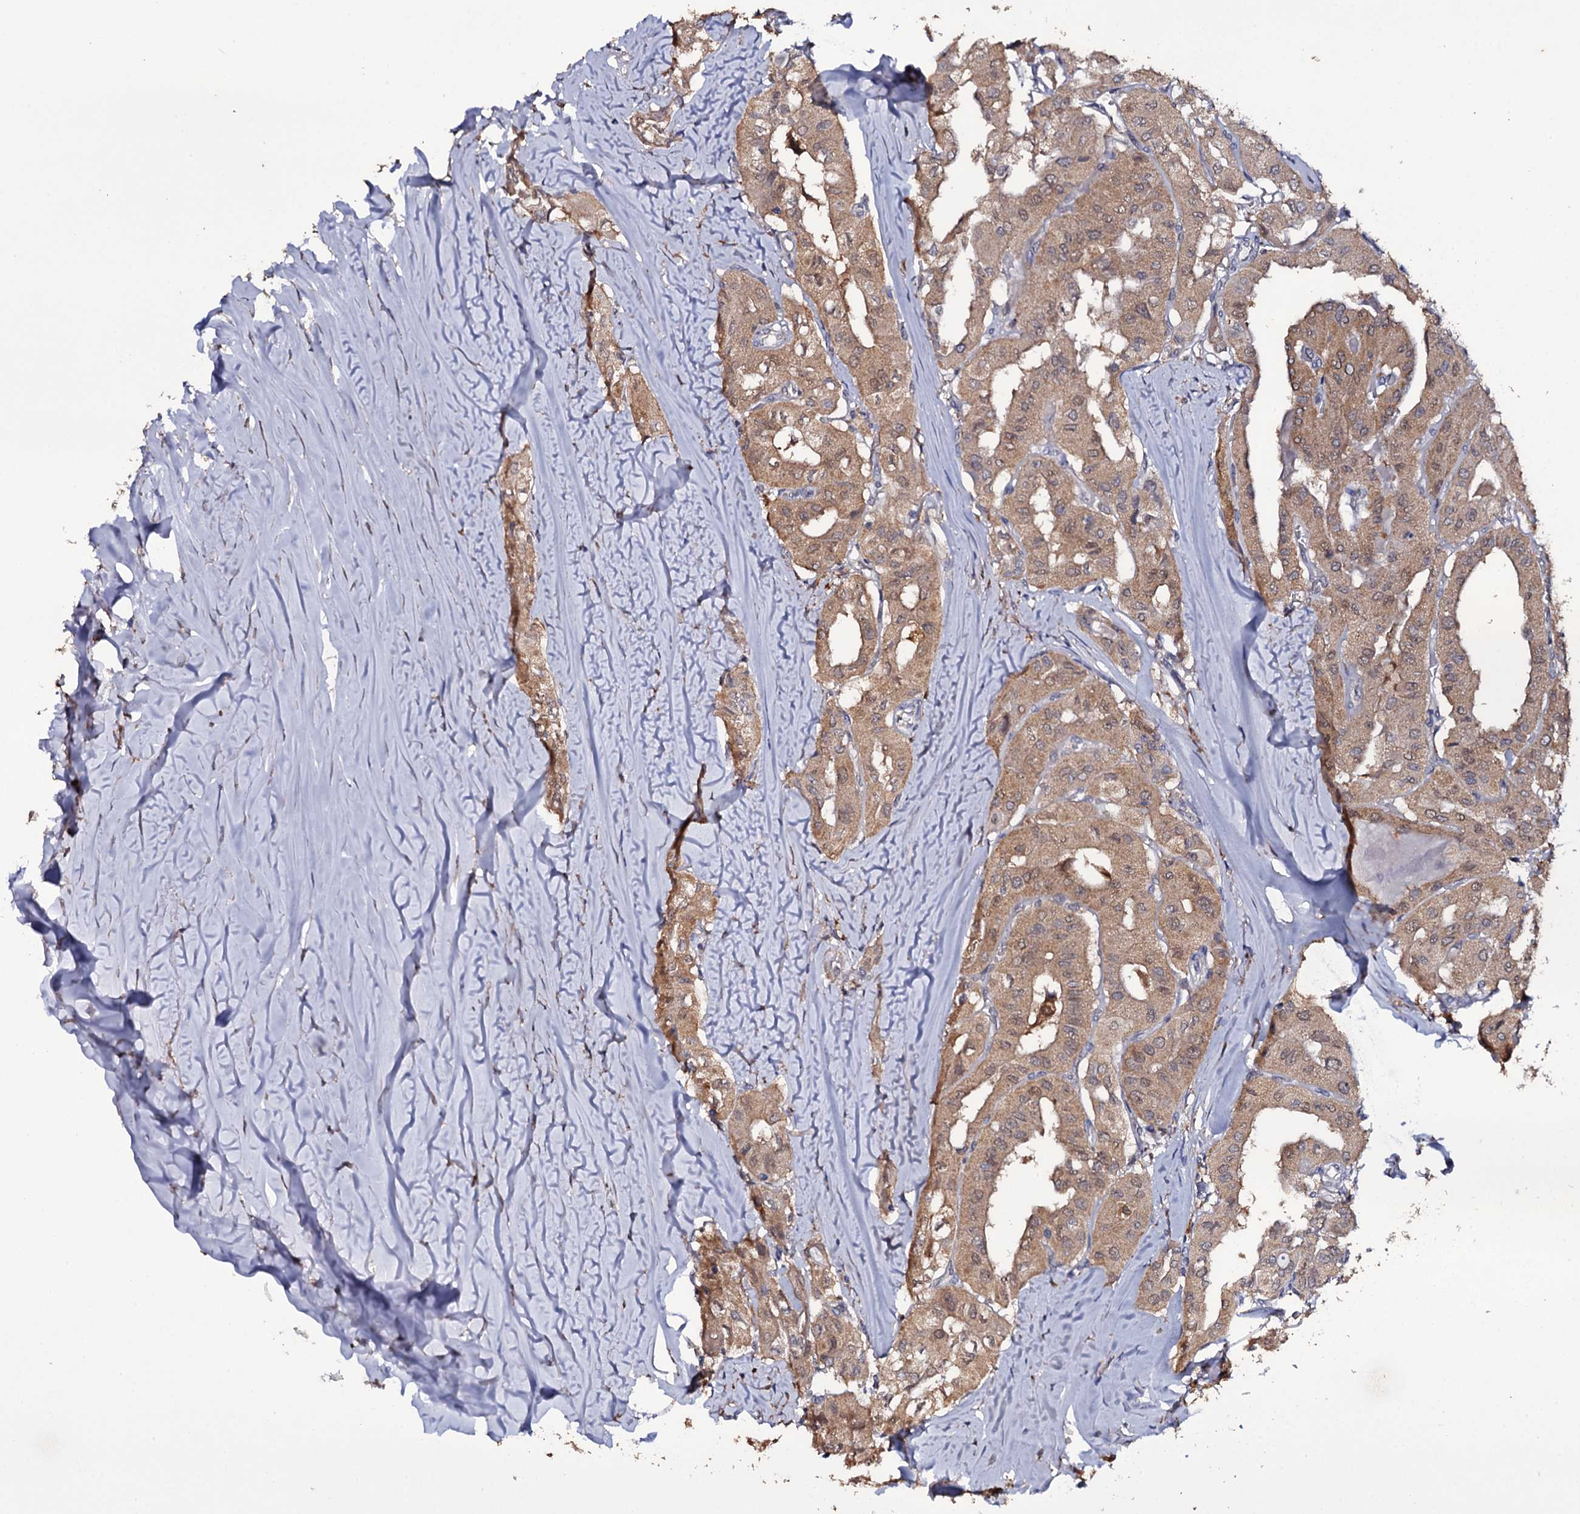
{"staining": {"intensity": "moderate", "quantity": ">75%", "location": "cytoplasmic/membranous"}, "tissue": "thyroid cancer", "cell_type": "Tumor cells", "image_type": "cancer", "snomed": [{"axis": "morphology", "description": "Papillary adenocarcinoma, NOS"}, {"axis": "topography", "description": "Thyroid gland"}], "caption": "Thyroid cancer tissue exhibits moderate cytoplasmic/membranous staining in about >75% of tumor cells, visualized by immunohistochemistry. Using DAB (brown) and hematoxylin (blue) stains, captured at high magnification using brightfield microscopy.", "gene": "CRYL1", "patient": {"sex": "female", "age": 59}}